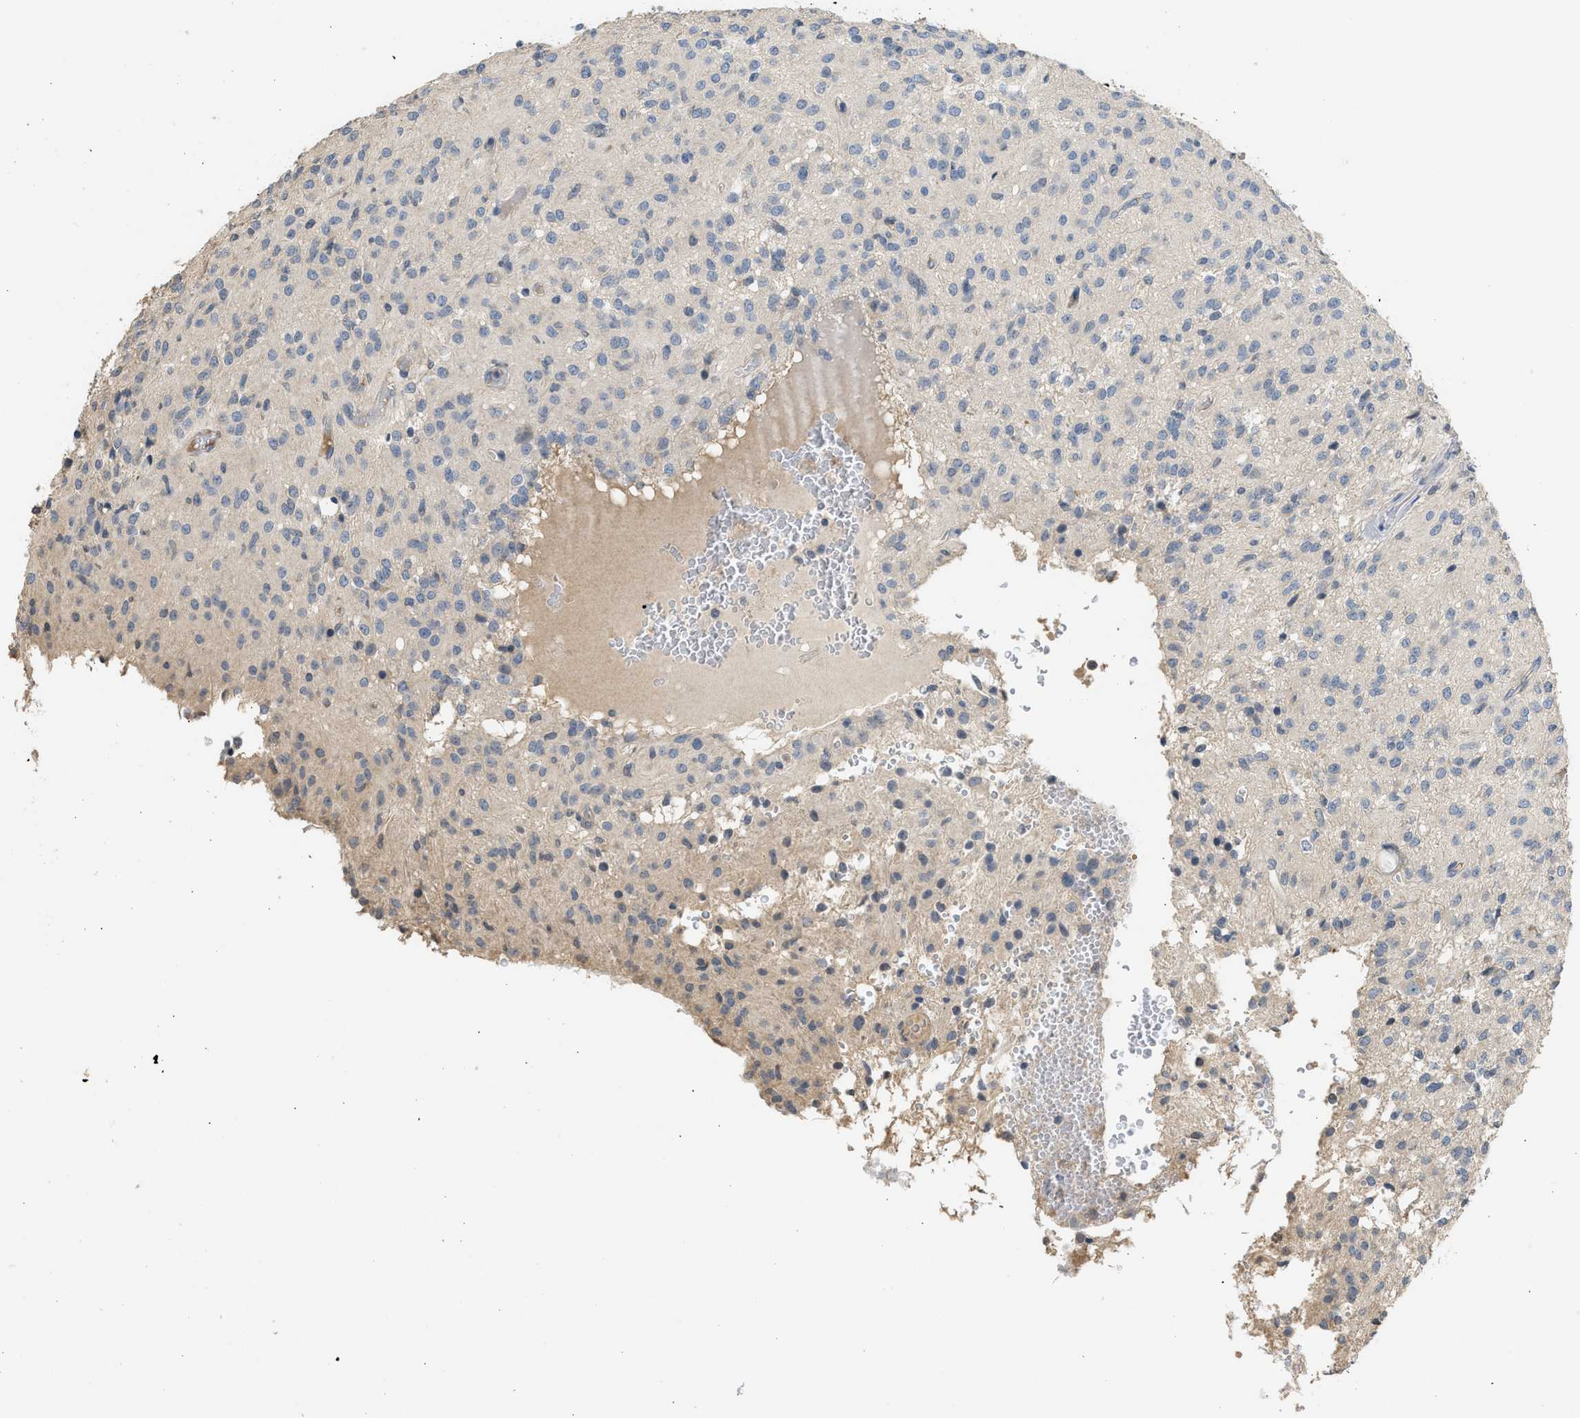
{"staining": {"intensity": "negative", "quantity": "none", "location": "none"}, "tissue": "glioma", "cell_type": "Tumor cells", "image_type": "cancer", "snomed": [{"axis": "morphology", "description": "Glioma, malignant, High grade"}, {"axis": "topography", "description": "Brain"}], "caption": "Glioma was stained to show a protein in brown. There is no significant positivity in tumor cells.", "gene": "SULT2A1", "patient": {"sex": "female", "age": 59}}